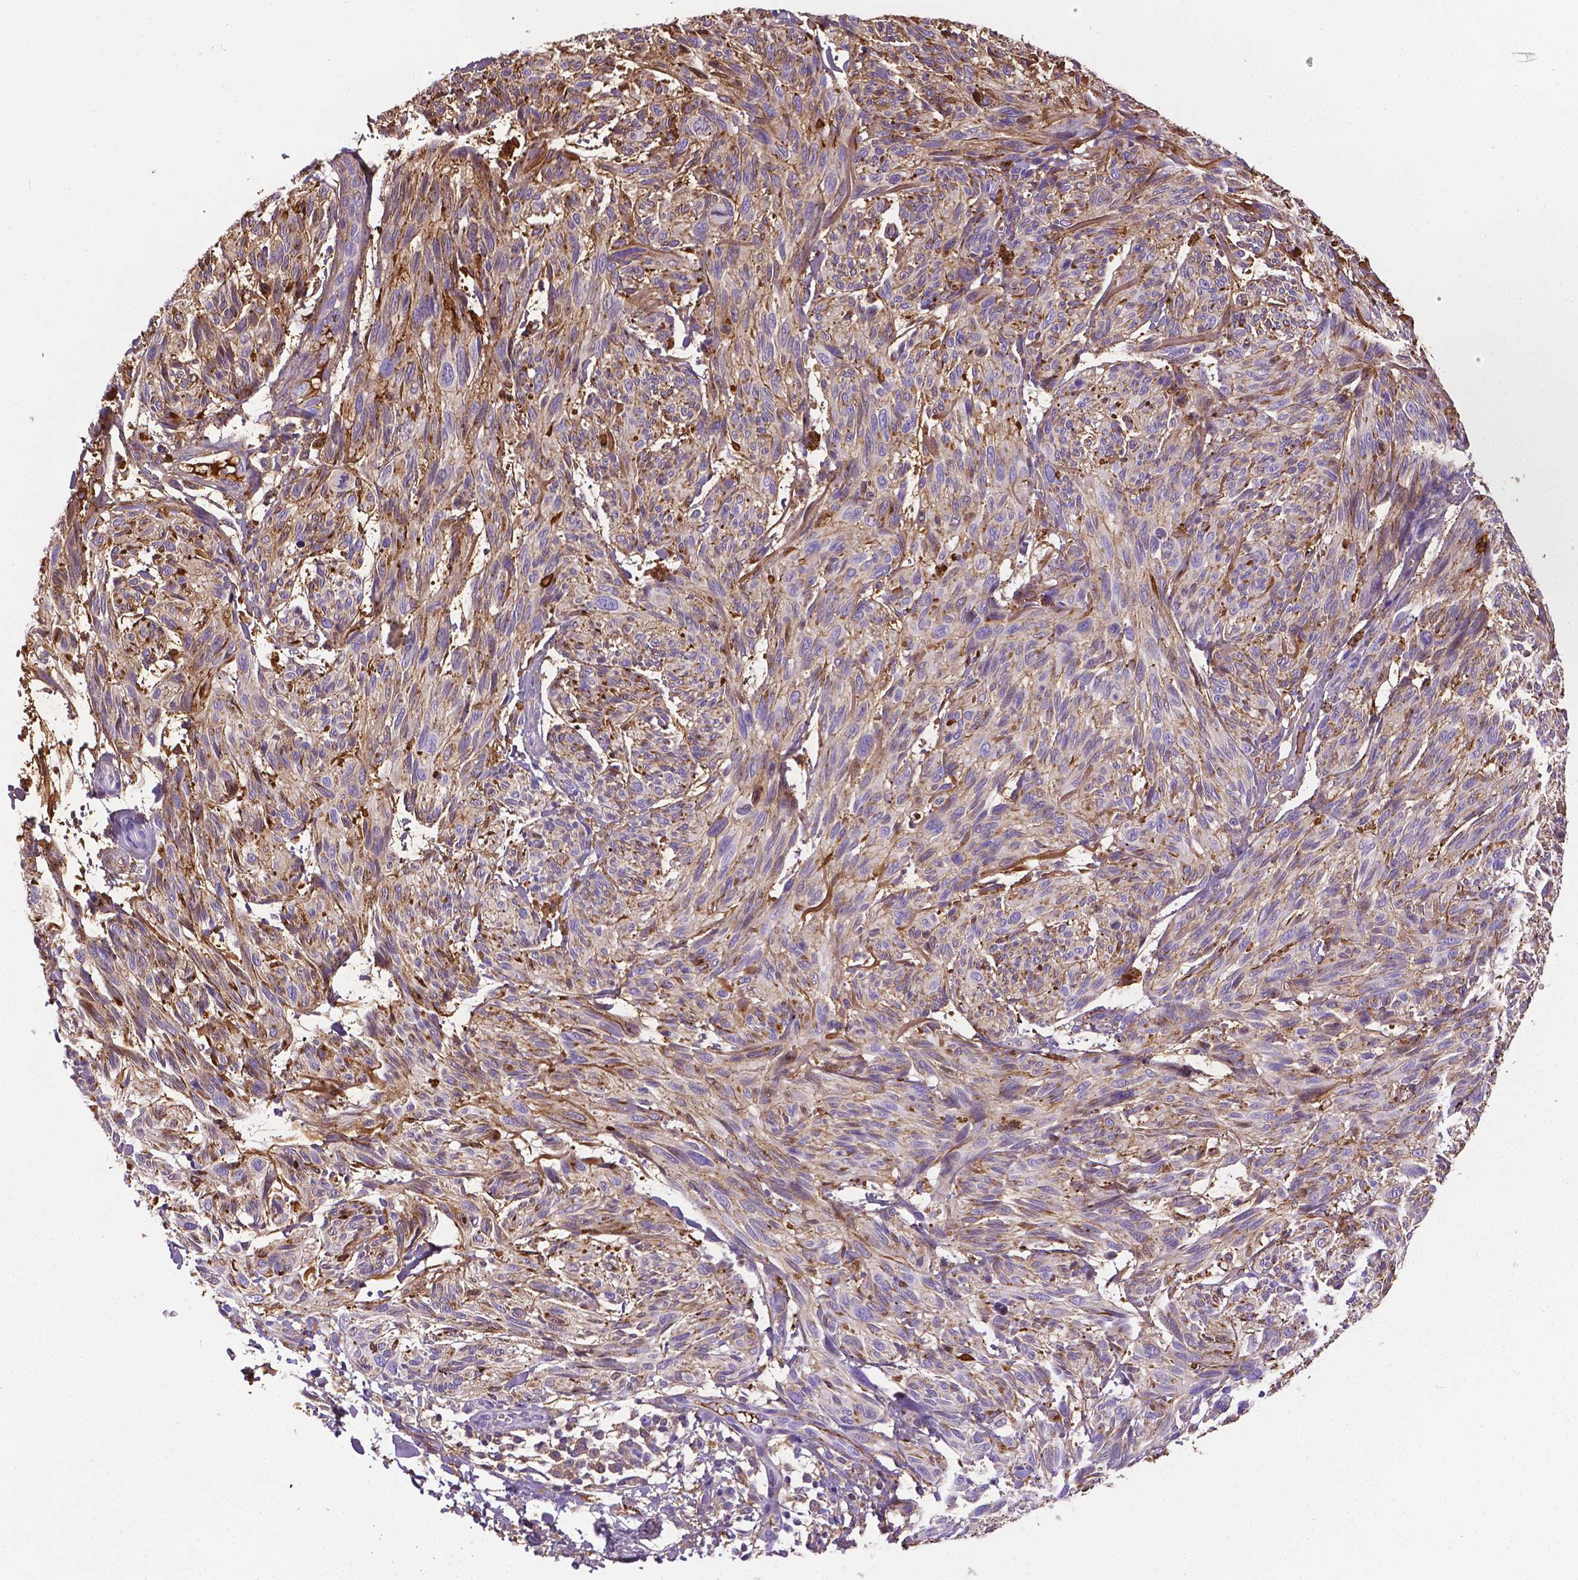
{"staining": {"intensity": "weak", "quantity": "25%-75%", "location": "cytoplasmic/membranous"}, "tissue": "melanoma", "cell_type": "Tumor cells", "image_type": "cancer", "snomed": [{"axis": "morphology", "description": "Malignant melanoma, NOS"}, {"axis": "topography", "description": "Skin"}], "caption": "Protein staining exhibits weak cytoplasmic/membranous positivity in about 25%-75% of tumor cells in melanoma. (DAB (3,3'-diaminobenzidine) = brown stain, brightfield microscopy at high magnification).", "gene": "APOE", "patient": {"sex": "male", "age": 79}}